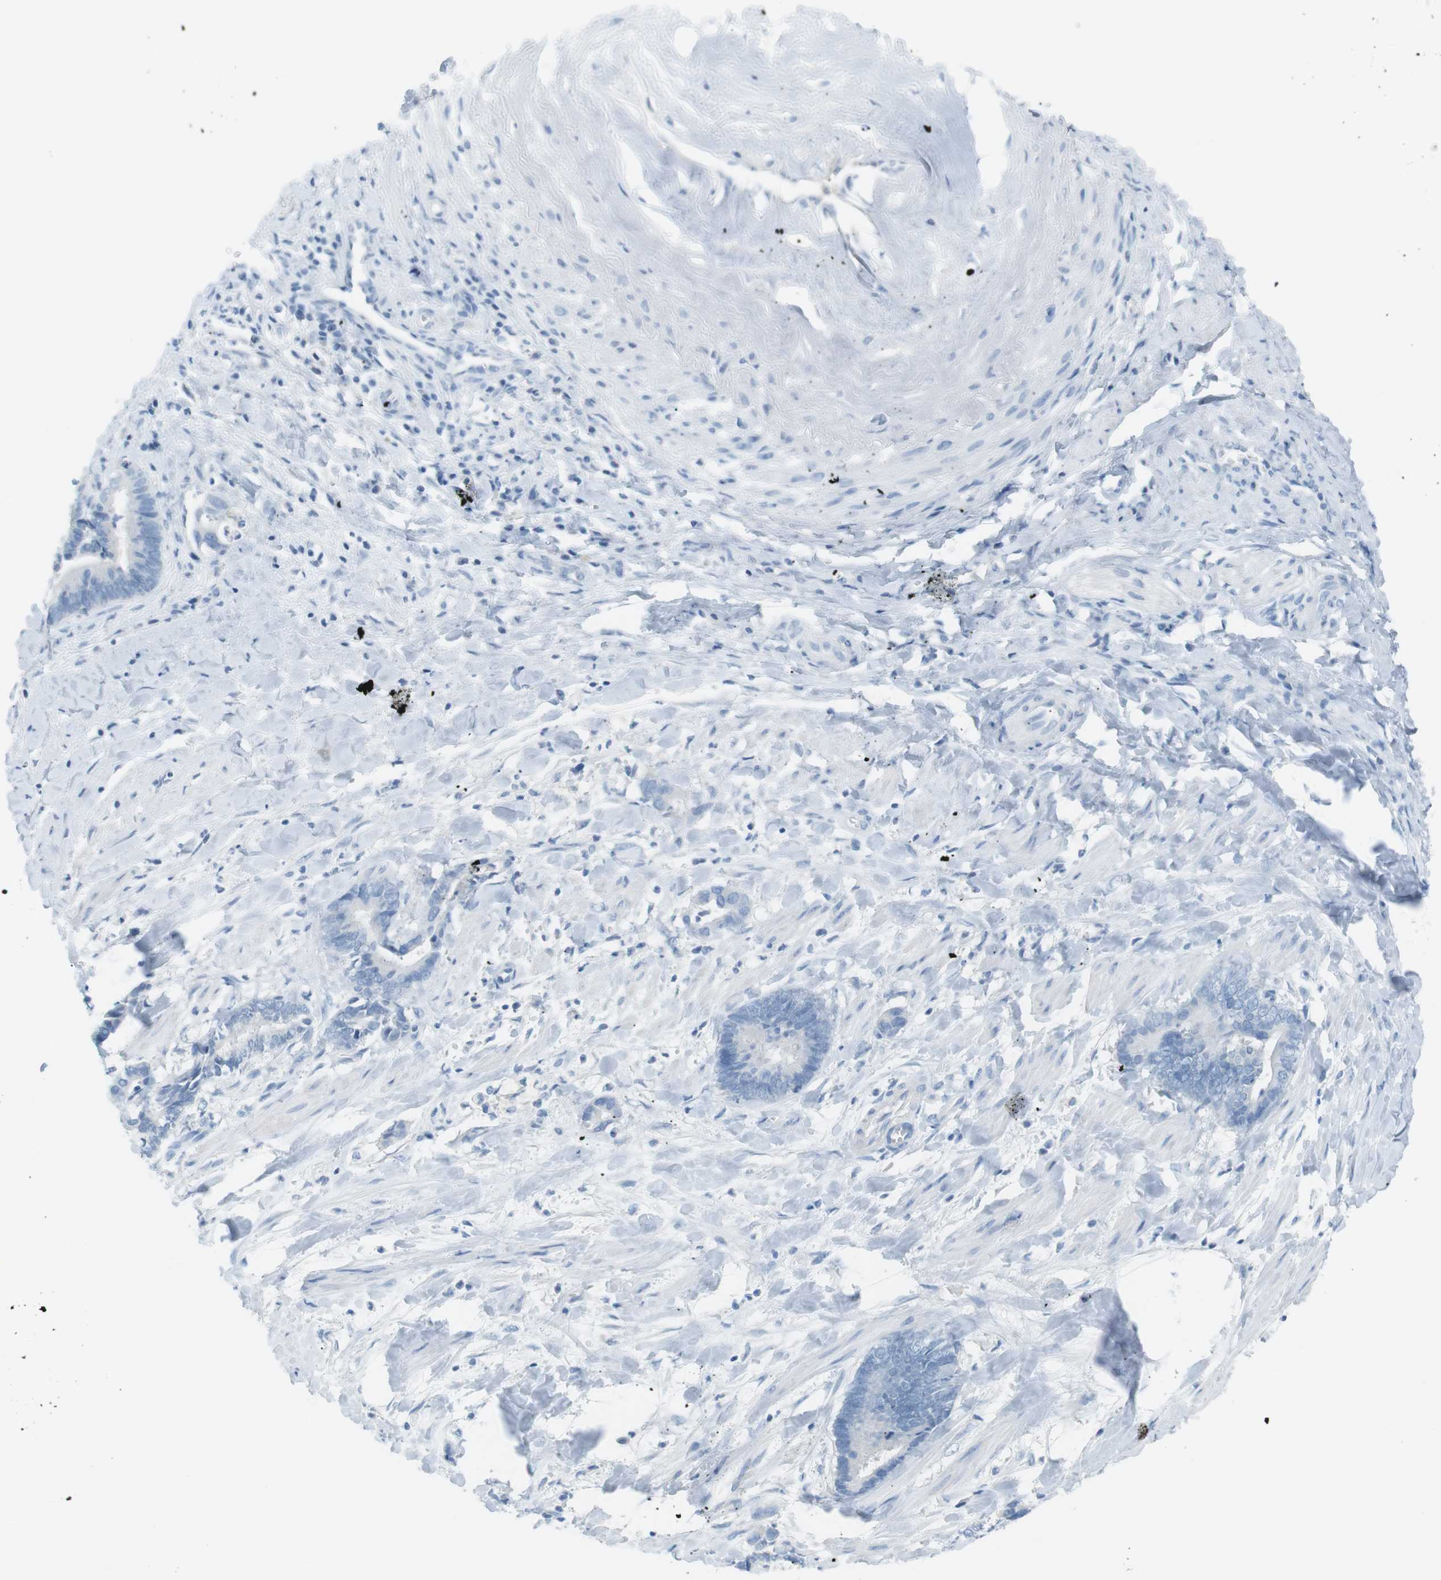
{"staining": {"intensity": "negative", "quantity": "none", "location": "none"}, "tissue": "cervical cancer", "cell_type": "Tumor cells", "image_type": "cancer", "snomed": [{"axis": "morphology", "description": "Adenocarcinoma, NOS"}, {"axis": "topography", "description": "Cervix"}], "caption": "Immunohistochemical staining of cervical cancer reveals no significant staining in tumor cells.", "gene": "AZGP1", "patient": {"sex": "female", "age": 44}}